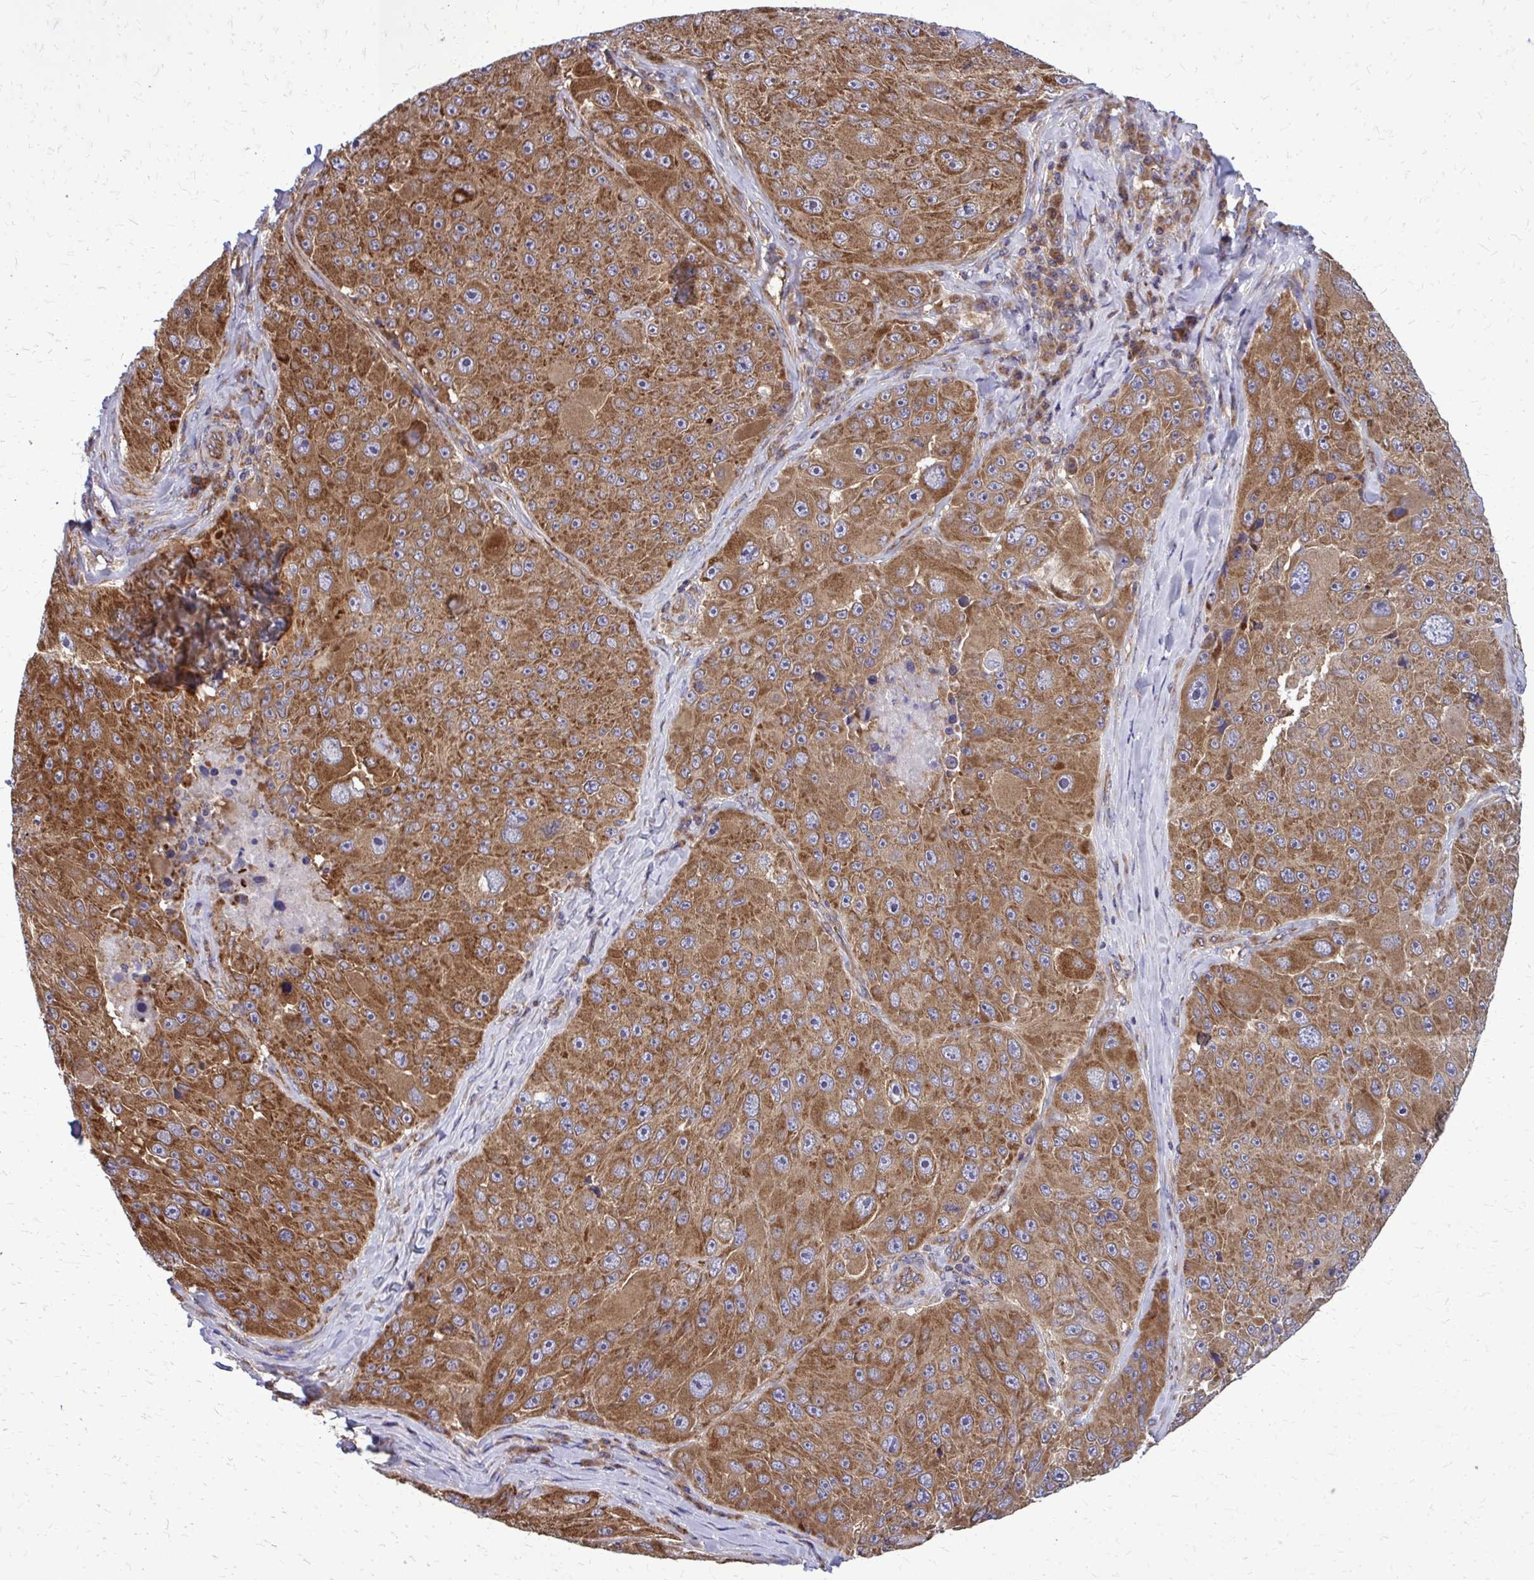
{"staining": {"intensity": "strong", "quantity": ">75%", "location": "cytoplasmic/membranous"}, "tissue": "melanoma", "cell_type": "Tumor cells", "image_type": "cancer", "snomed": [{"axis": "morphology", "description": "Malignant melanoma, Metastatic site"}, {"axis": "topography", "description": "Lymph node"}], "caption": "Melanoma stained with a brown dye reveals strong cytoplasmic/membranous positive positivity in approximately >75% of tumor cells.", "gene": "PDK4", "patient": {"sex": "male", "age": 62}}